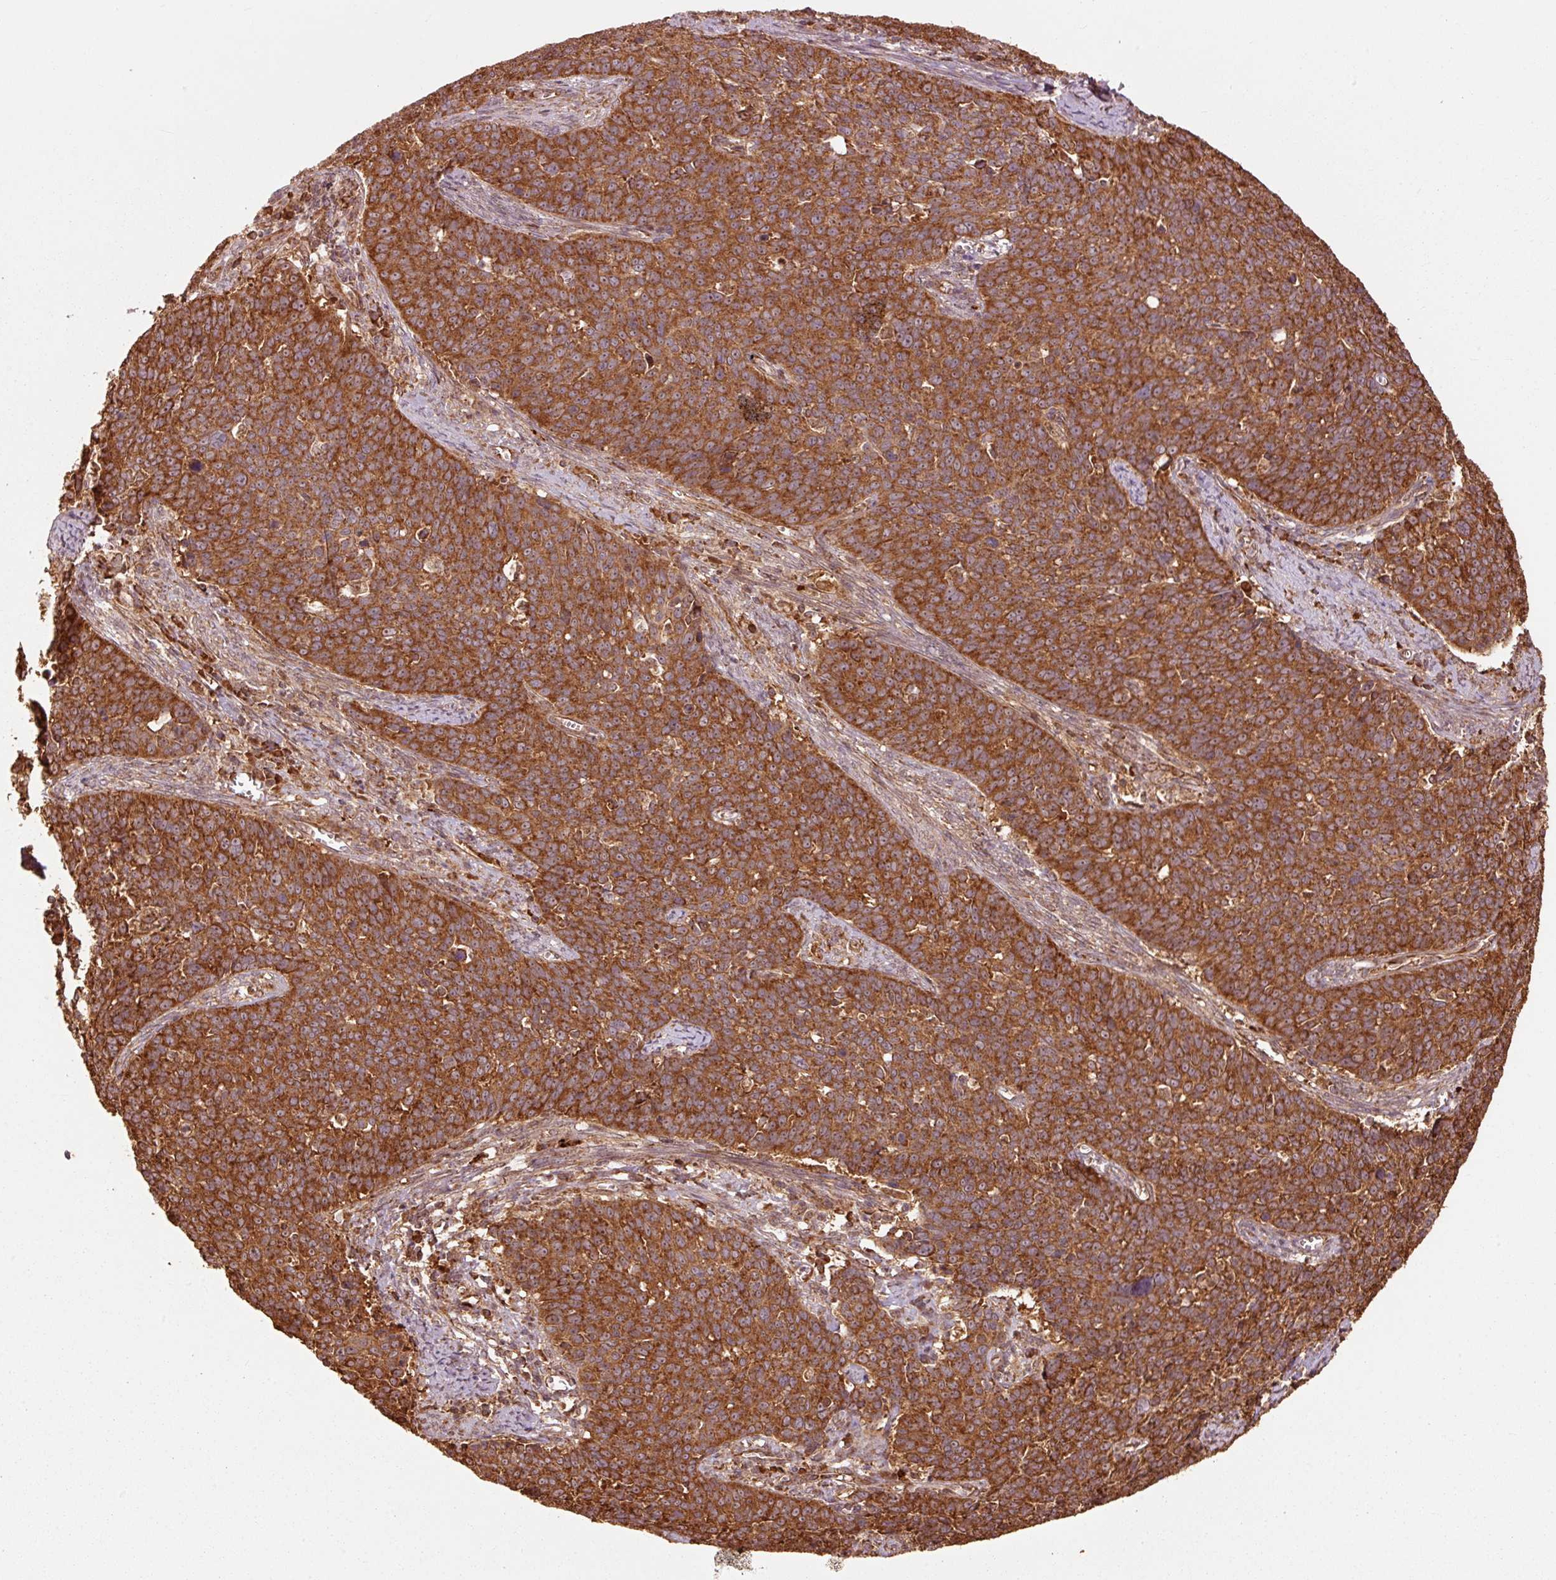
{"staining": {"intensity": "strong", "quantity": ">75%", "location": "cytoplasmic/membranous"}, "tissue": "cervical cancer", "cell_type": "Tumor cells", "image_type": "cancer", "snomed": [{"axis": "morphology", "description": "Squamous cell carcinoma, NOS"}, {"axis": "topography", "description": "Cervix"}], "caption": "Immunohistochemistry staining of cervical cancer (squamous cell carcinoma), which shows high levels of strong cytoplasmic/membranous positivity in approximately >75% of tumor cells indicating strong cytoplasmic/membranous protein expression. The staining was performed using DAB (3,3'-diaminobenzidine) (brown) for protein detection and nuclei were counterstained in hematoxylin (blue).", "gene": "MRPL16", "patient": {"sex": "female", "age": 39}}